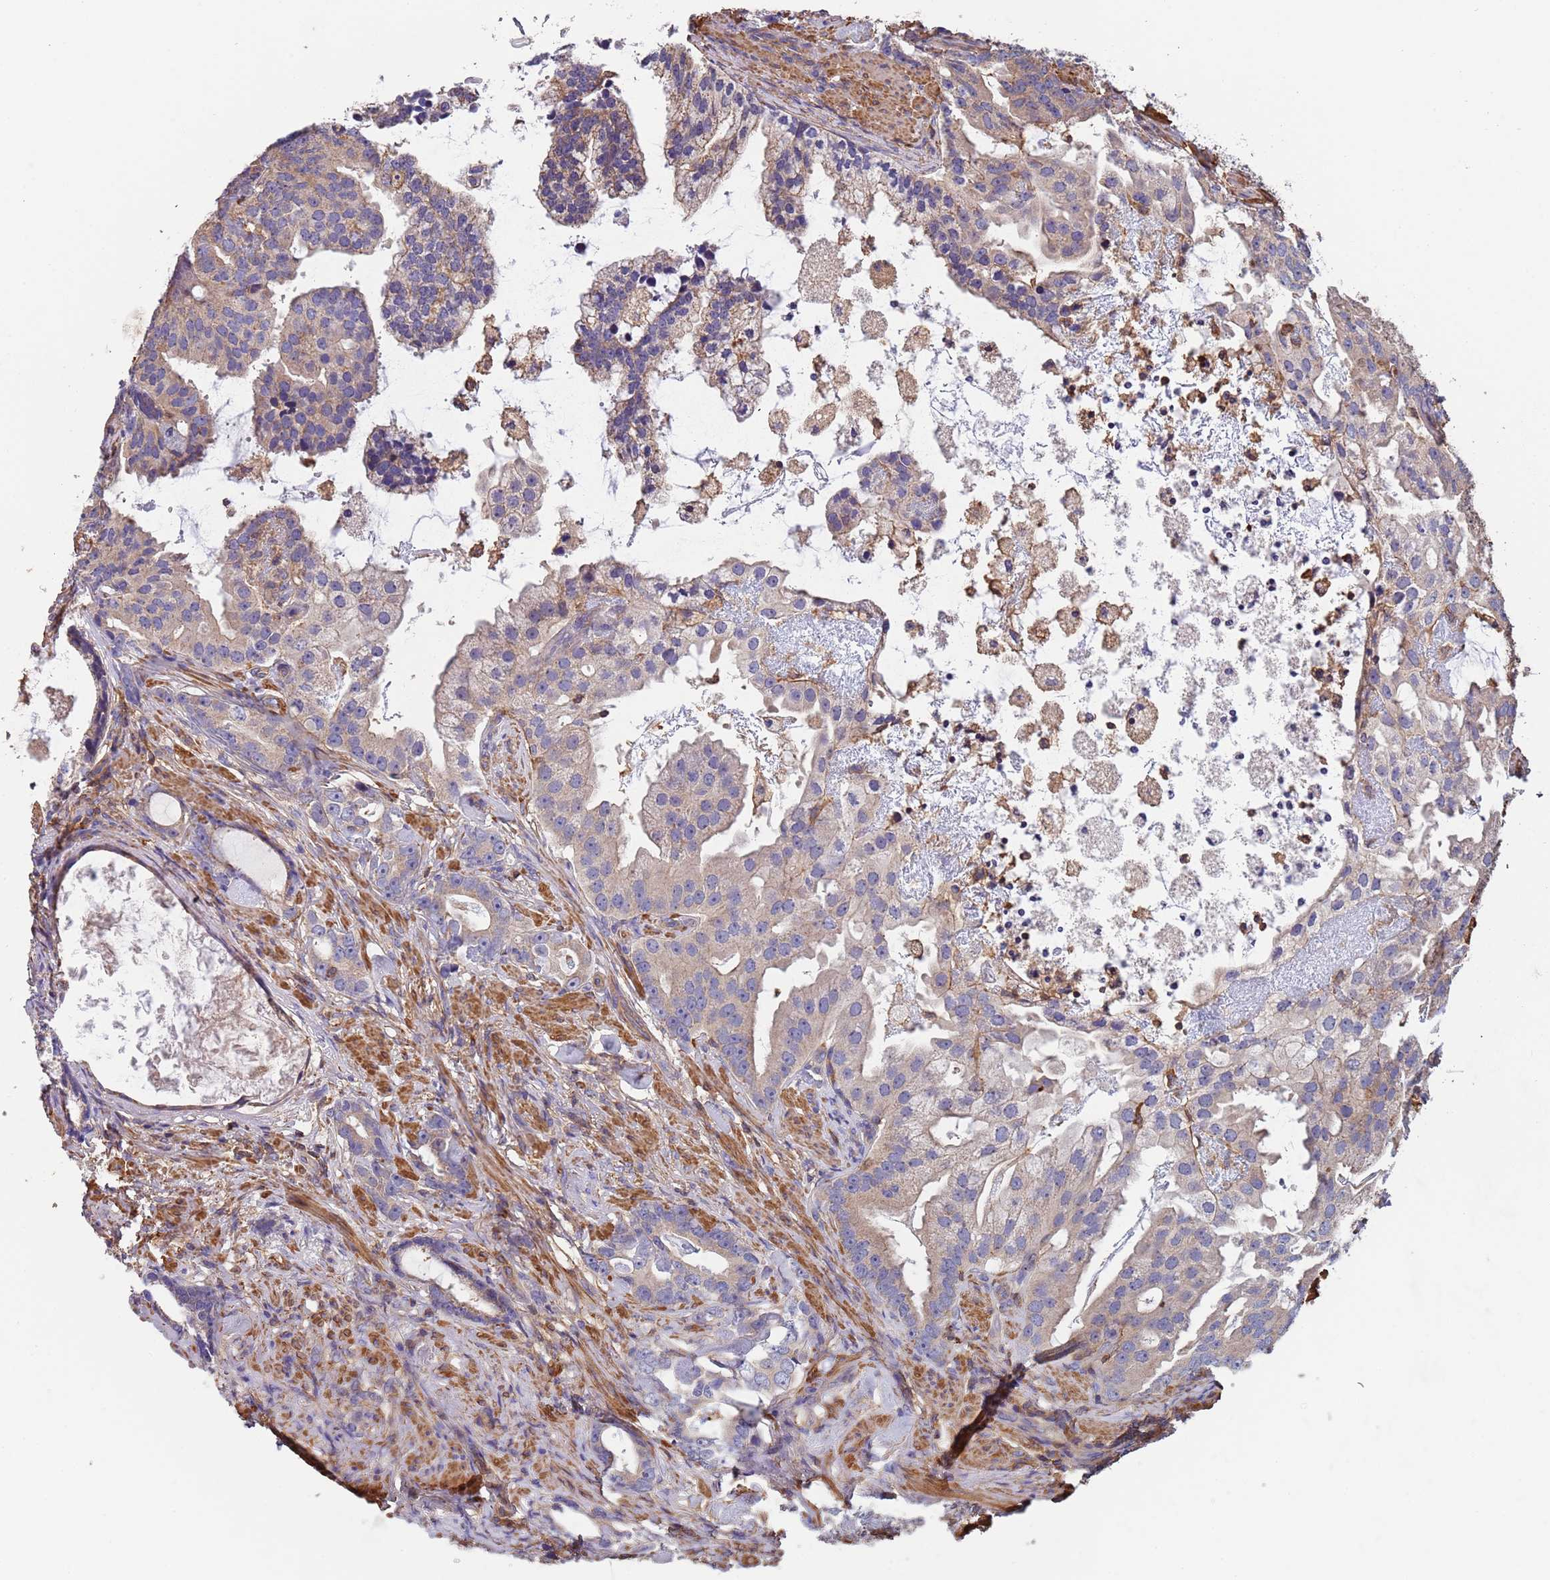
{"staining": {"intensity": "weak", "quantity": "25%-75%", "location": "cytoplasmic/membranous"}, "tissue": "prostate cancer", "cell_type": "Tumor cells", "image_type": "cancer", "snomed": [{"axis": "morphology", "description": "Adenocarcinoma, Low grade"}, {"axis": "topography", "description": "Prostate"}], "caption": "A brown stain labels weak cytoplasmic/membranous positivity of a protein in prostate cancer tumor cells. The protein is stained brown, and the nuclei are stained in blue (DAB (3,3'-diaminobenzidine) IHC with brightfield microscopy, high magnification).", "gene": "SYT4", "patient": {"sex": "male", "age": 71}}